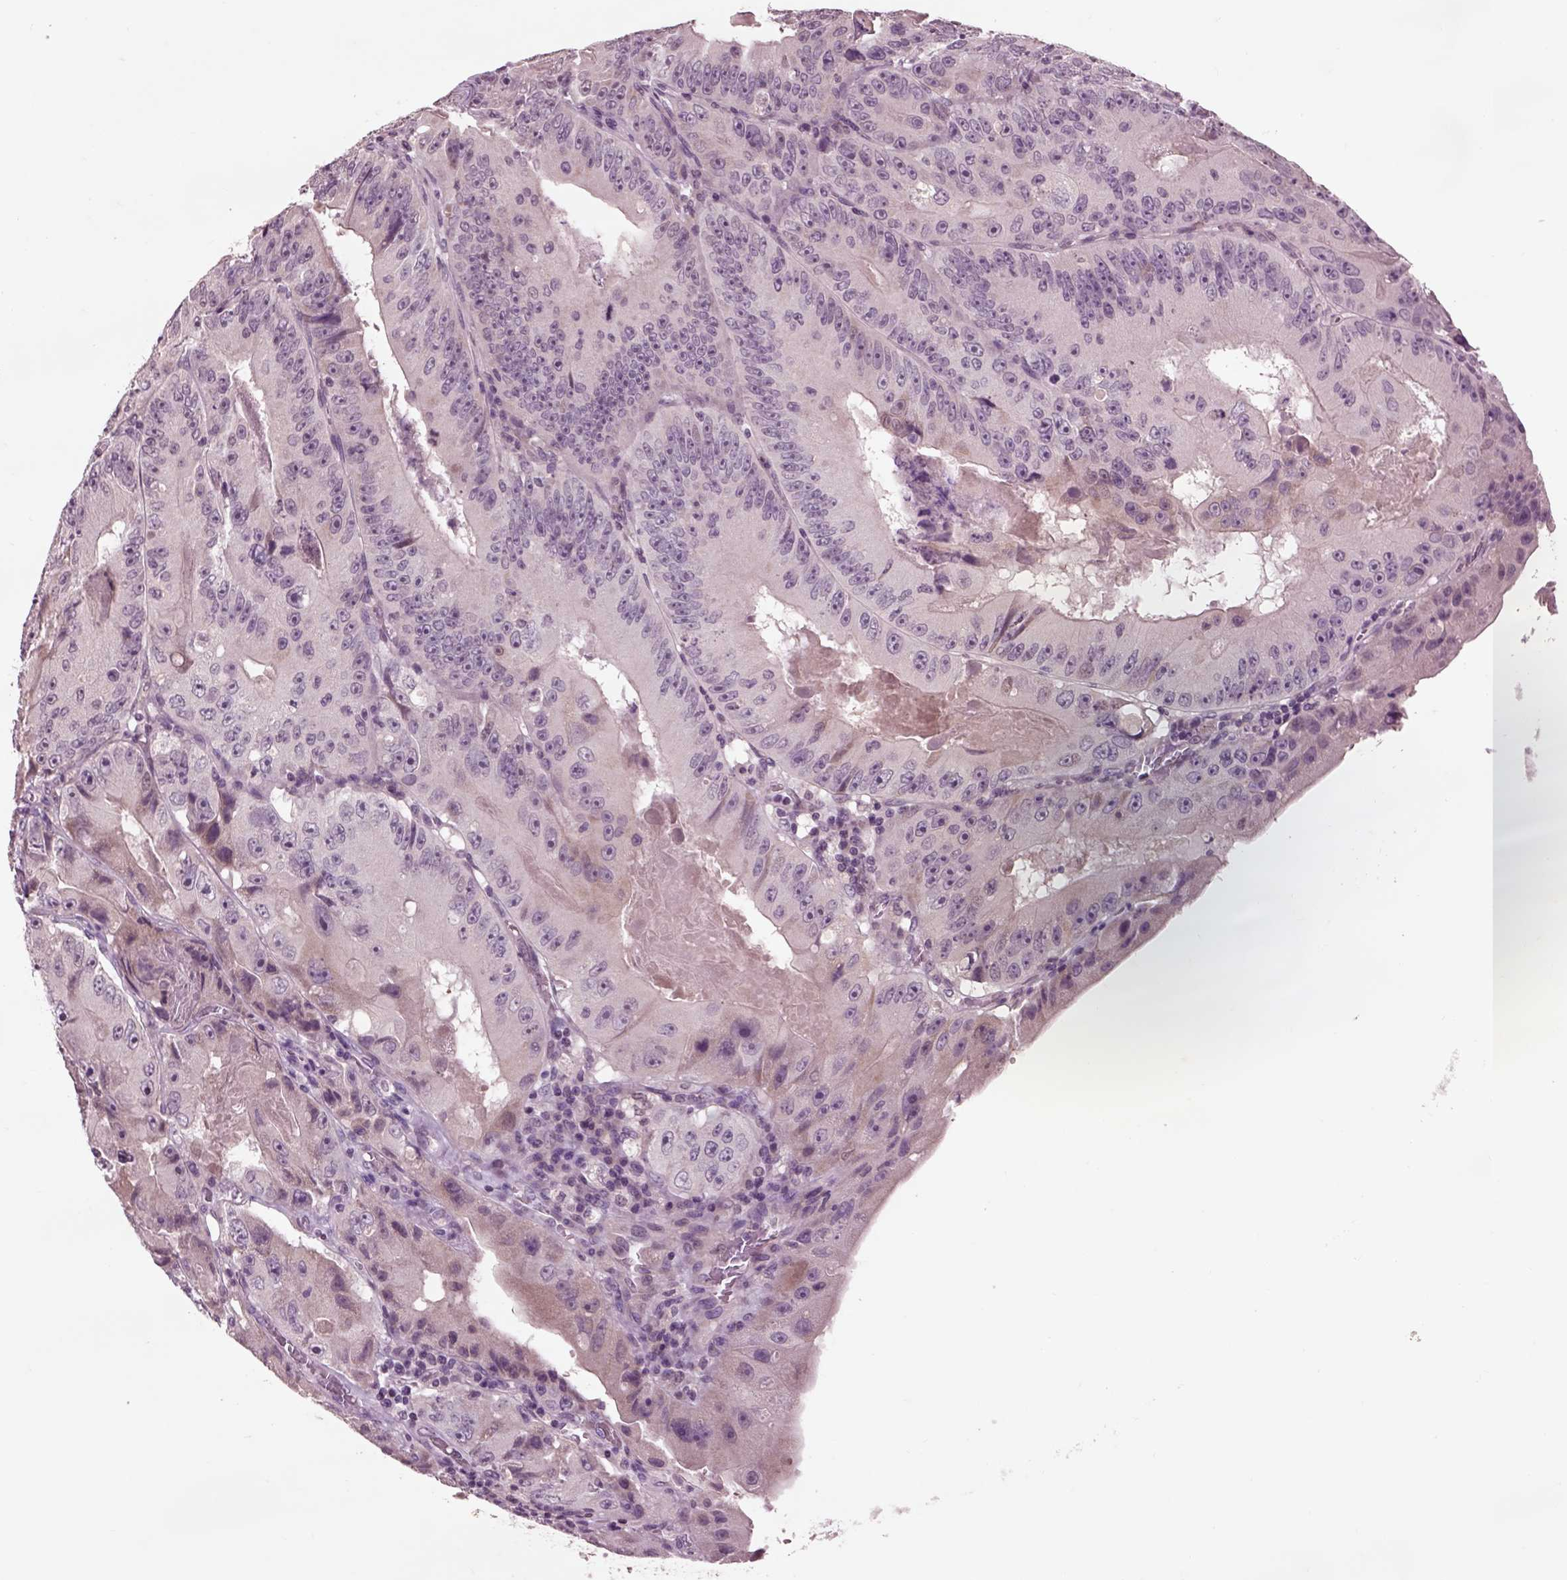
{"staining": {"intensity": "negative", "quantity": "none", "location": "none"}, "tissue": "colorectal cancer", "cell_type": "Tumor cells", "image_type": "cancer", "snomed": [{"axis": "morphology", "description": "Adenocarcinoma, NOS"}, {"axis": "topography", "description": "Colon"}], "caption": "The immunohistochemistry (IHC) histopathology image has no significant positivity in tumor cells of colorectal adenocarcinoma tissue.", "gene": "CHGB", "patient": {"sex": "female", "age": 86}}